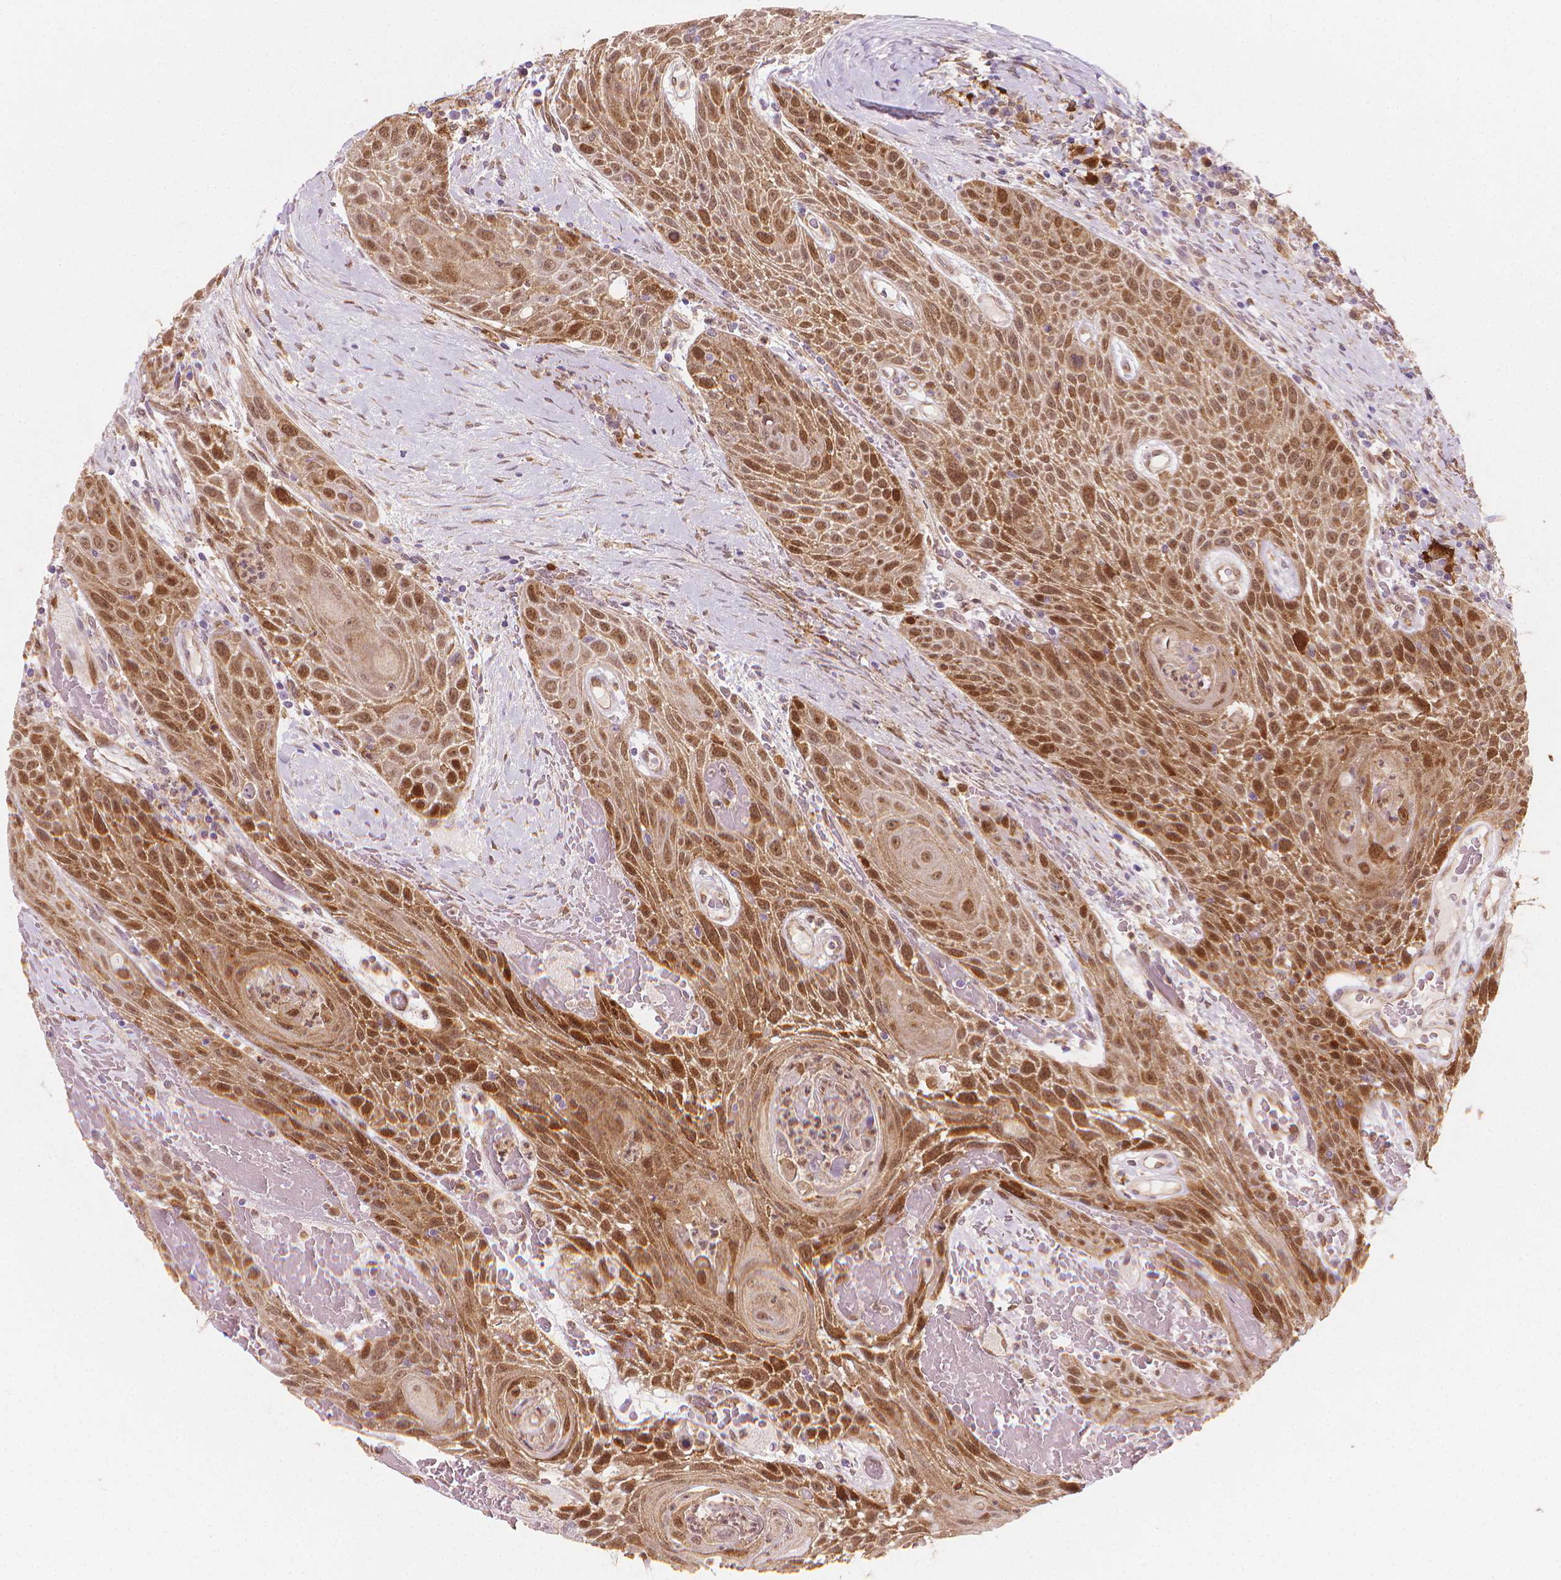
{"staining": {"intensity": "strong", "quantity": ">75%", "location": "cytoplasmic/membranous"}, "tissue": "head and neck cancer", "cell_type": "Tumor cells", "image_type": "cancer", "snomed": [{"axis": "morphology", "description": "Squamous cell carcinoma, NOS"}, {"axis": "topography", "description": "Head-Neck"}], "caption": "This photomicrograph reveals IHC staining of squamous cell carcinoma (head and neck), with high strong cytoplasmic/membranous positivity in approximately >75% of tumor cells.", "gene": "TNFAIP2", "patient": {"sex": "male", "age": 69}}